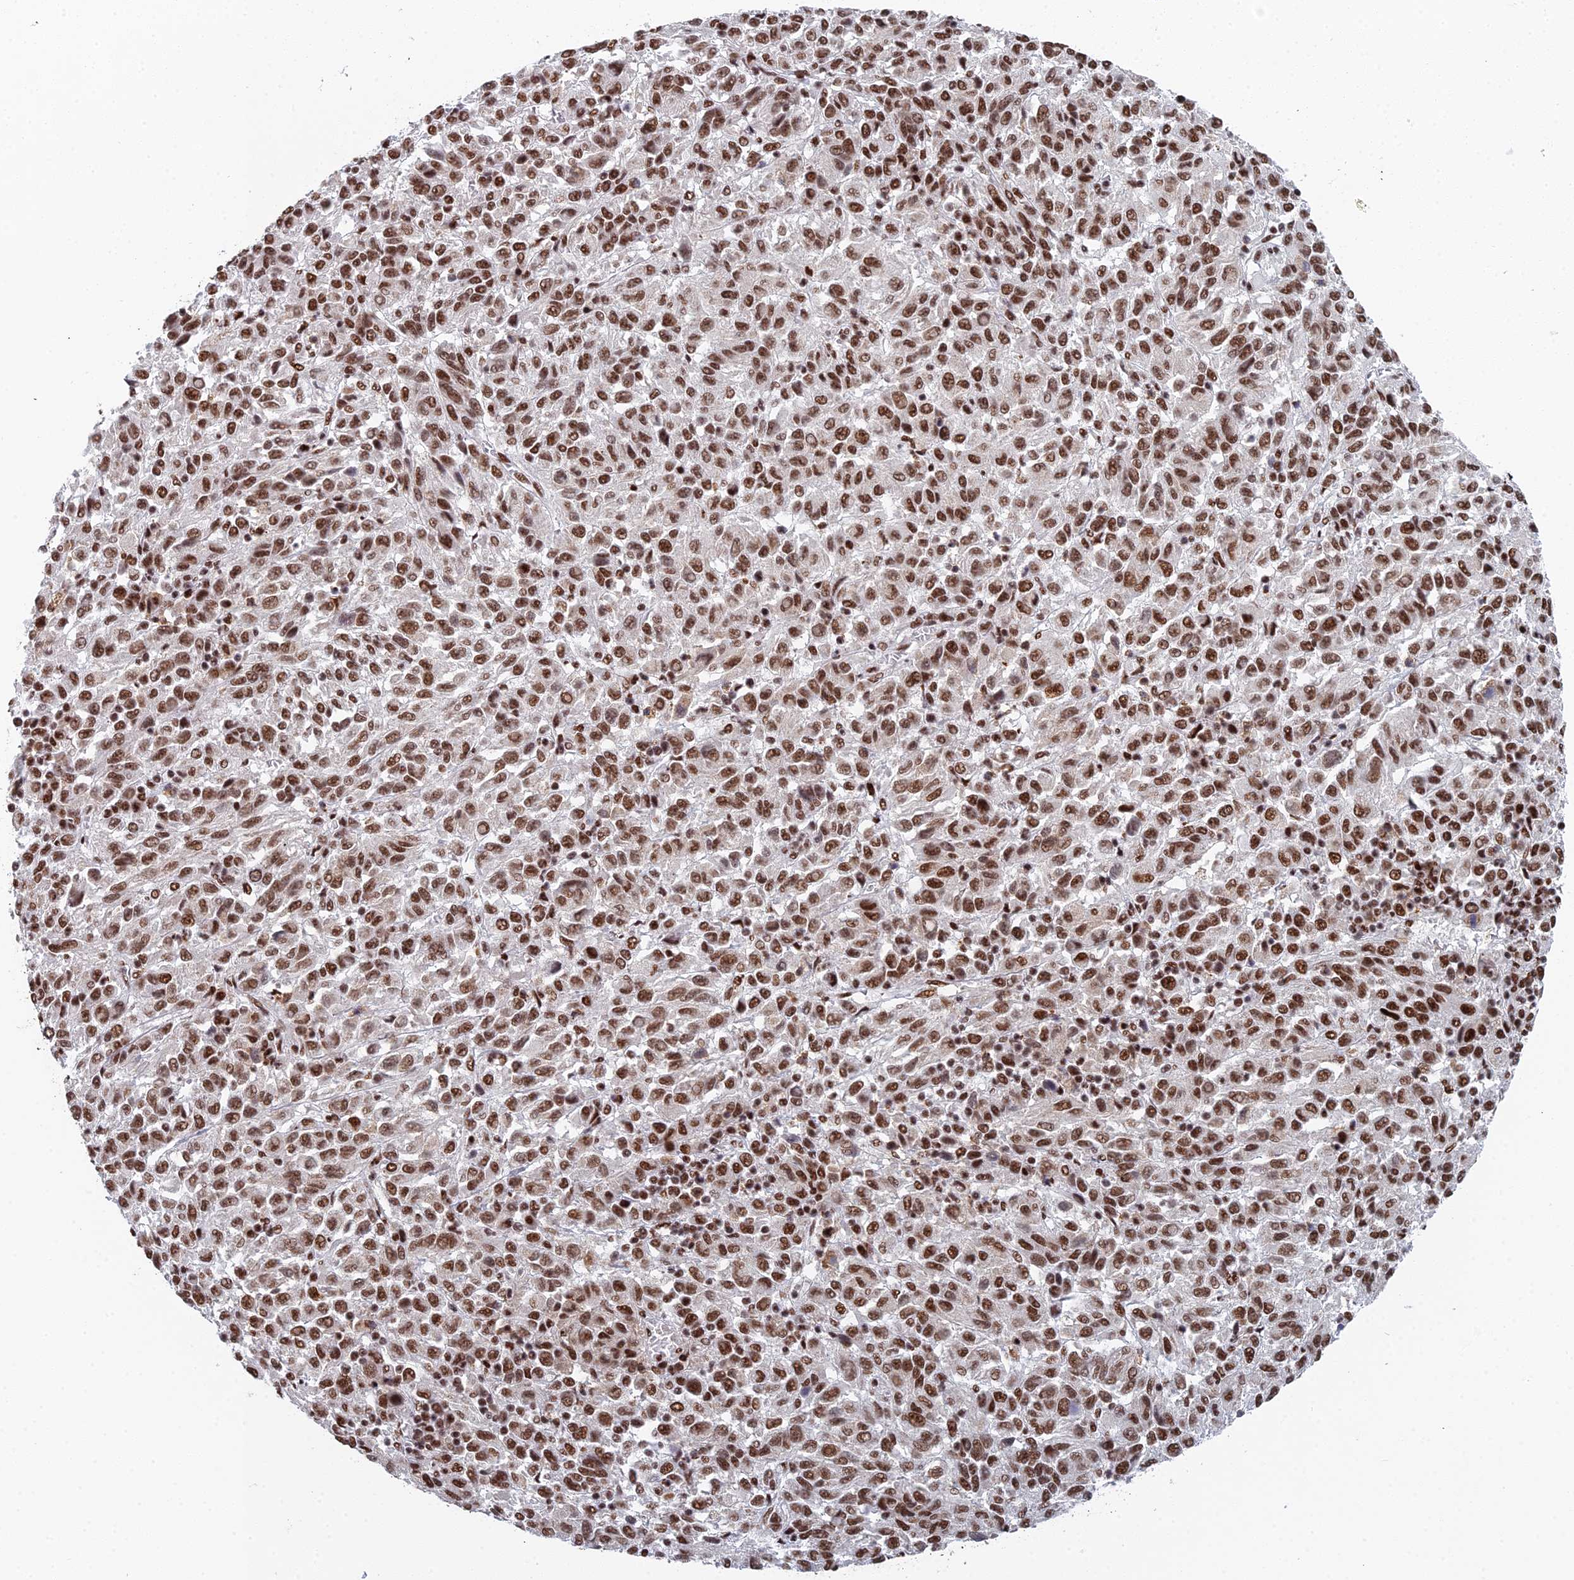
{"staining": {"intensity": "strong", "quantity": ">75%", "location": "nuclear"}, "tissue": "melanoma", "cell_type": "Tumor cells", "image_type": "cancer", "snomed": [{"axis": "morphology", "description": "Malignant melanoma, Metastatic site"}, {"axis": "topography", "description": "Lung"}], "caption": "Melanoma stained with a protein marker displays strong staining in tumor cells.", "gene": "SF3B3", "patient": {"sex": "male", "age": 64}}